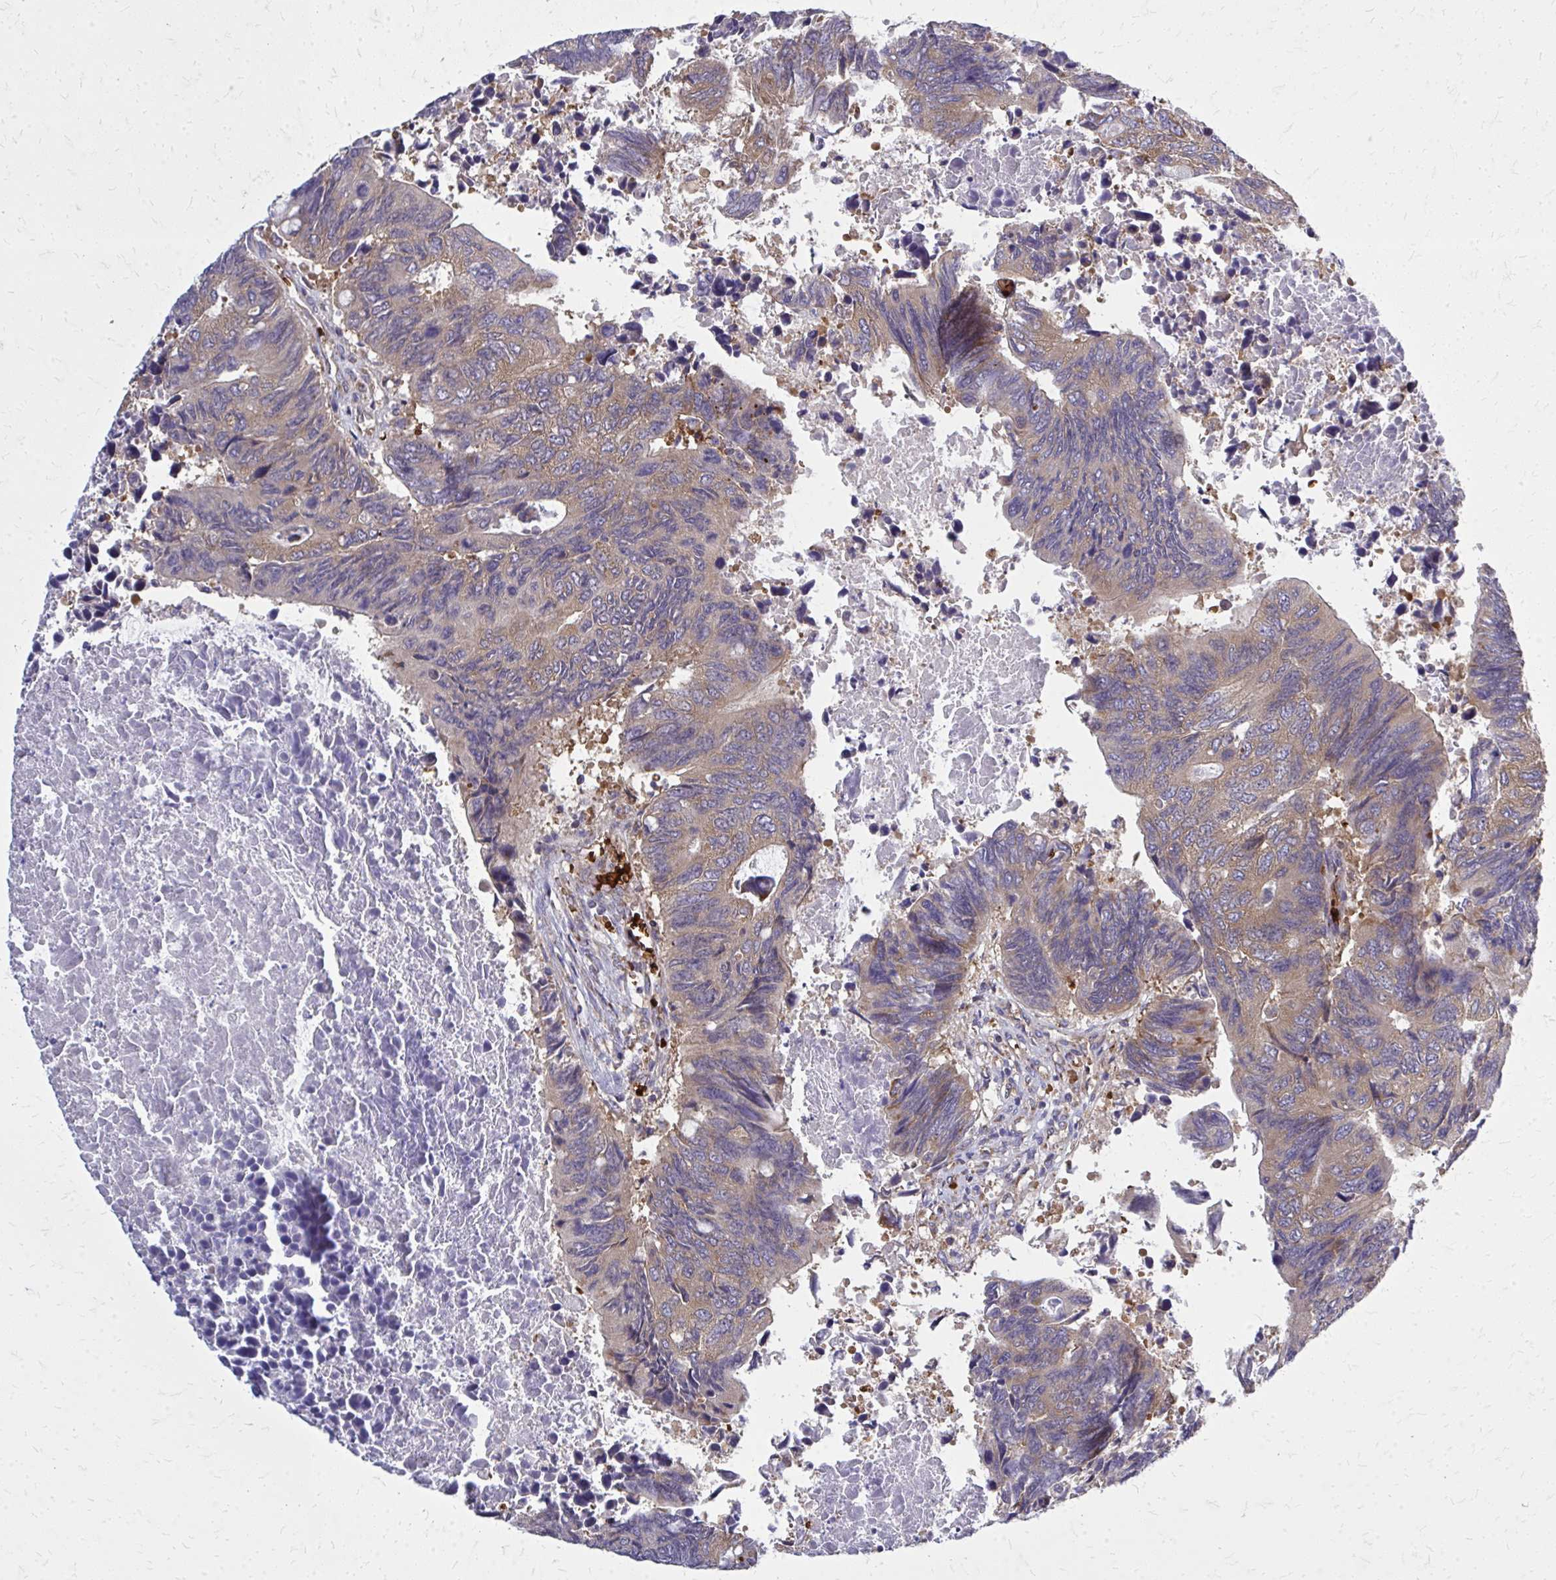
{"staining": {"intensity": "moderate", "quantity": ">75%", "location": "cytoplasmic/membranous"}, "tissue": "colorectal cancer", "cell_type": "Tumor cells", "image_type": "cancer", "snomed": [{"axis": "morphology", "description": "Adenocarcinoma, NOS"}, {"axis": "topography", "description": "Colon"}], "caption": "Immunohistochemistry (IHC) of human colorectal adenocarcinoma demonstrates medium levels of moderate cytoplasmic/membranous expression in approximately >75% of tumor cells.", "gene": "PDK4", "patient": {"sex": "male", "age": 87}}